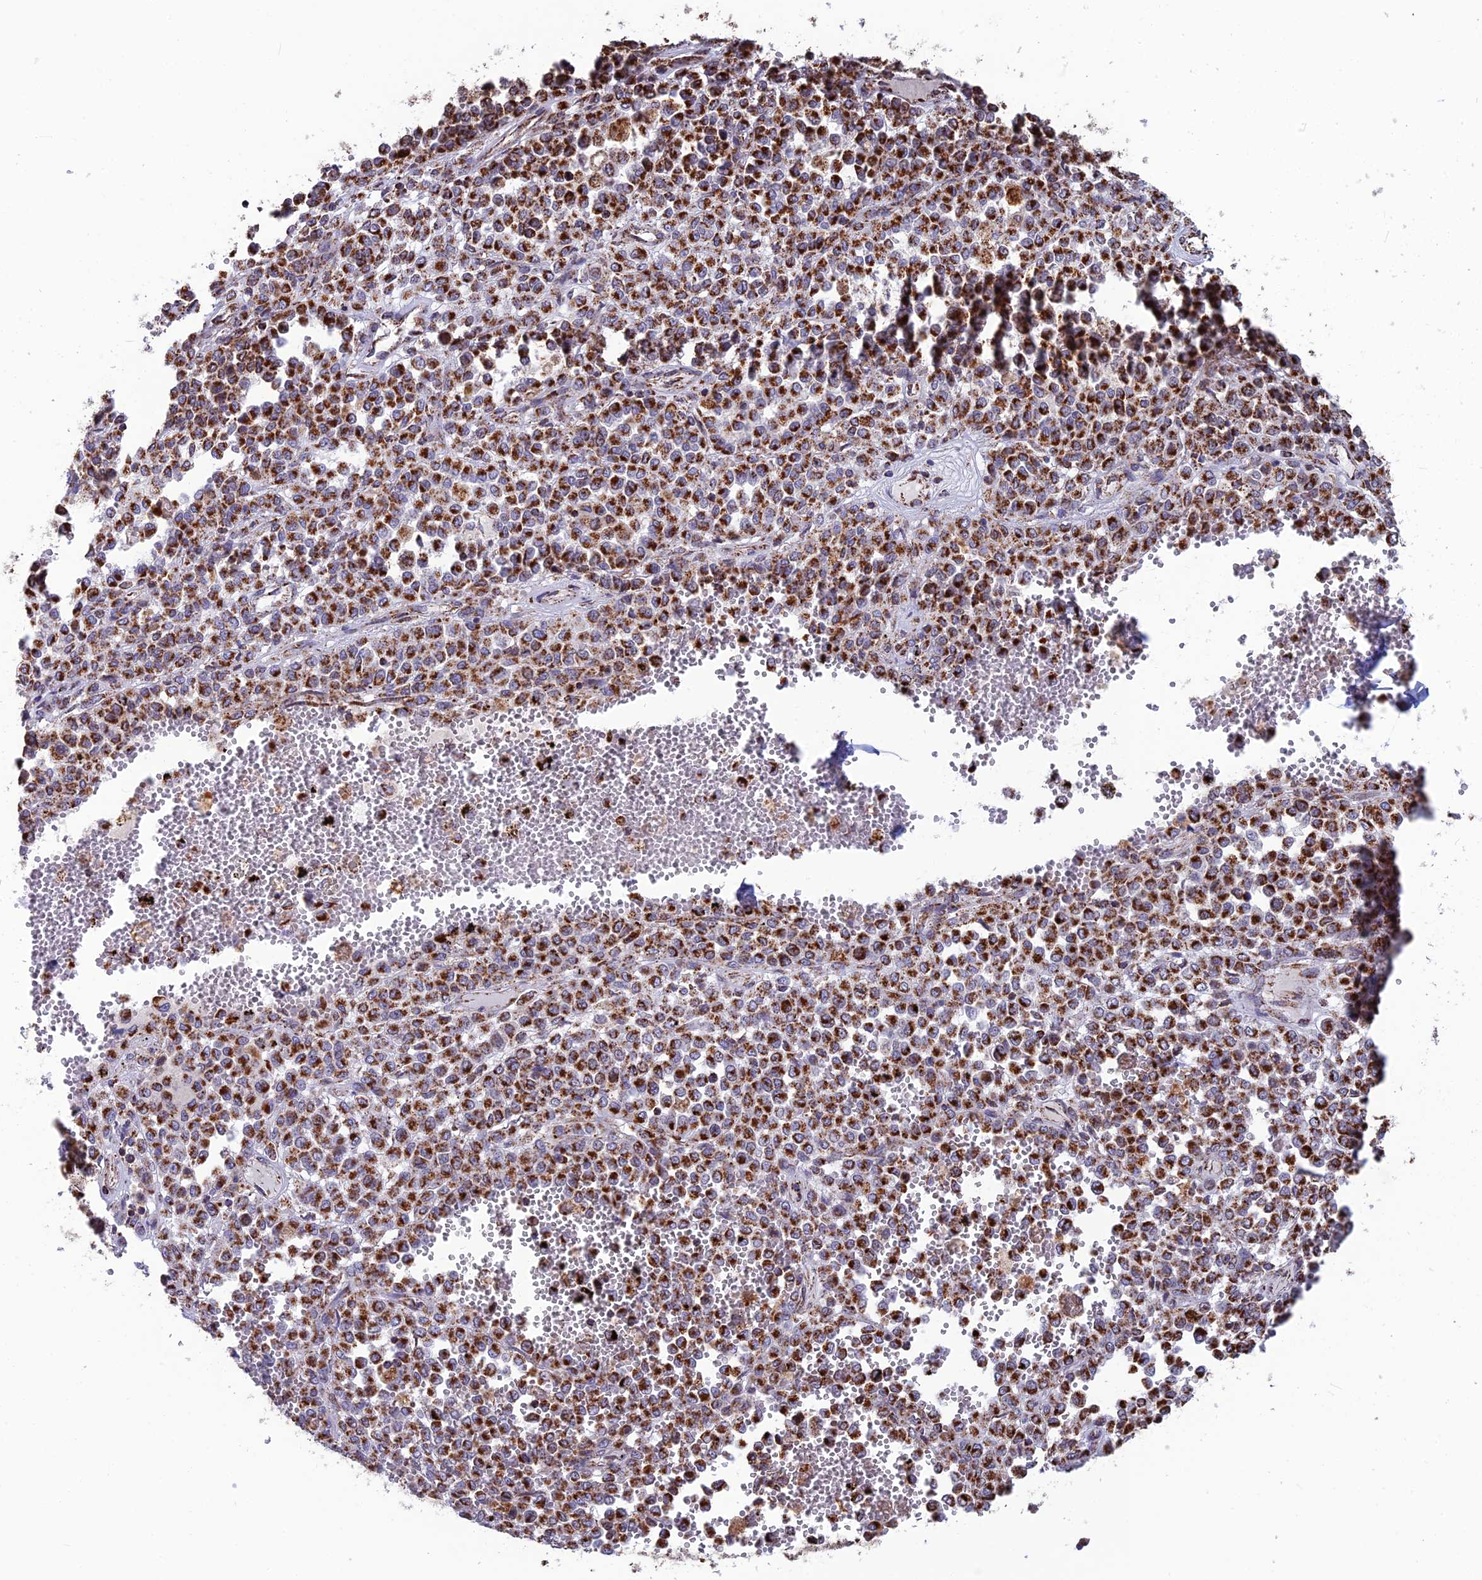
{"staining": {"intensity": "strong", "quantity": ">75%", "location": "cytoplasmic/membranous"}, "tissue": "melanoma", "cell_type": "Tumor cells", "image_type": "cancer", "snomed": [{"axis": "morphology", "description": "Malignant melanoma, Metastatic site"}, {"axis": "topography", "description": "Pancreas"}], "caption": "Brown immunohistochemical staining in human melanoma reveals strong cytoplasmic/membranous staining in about >75% of tumor cells.", "gene": "CS", "patient": {"sex": "female", "age": 30}}